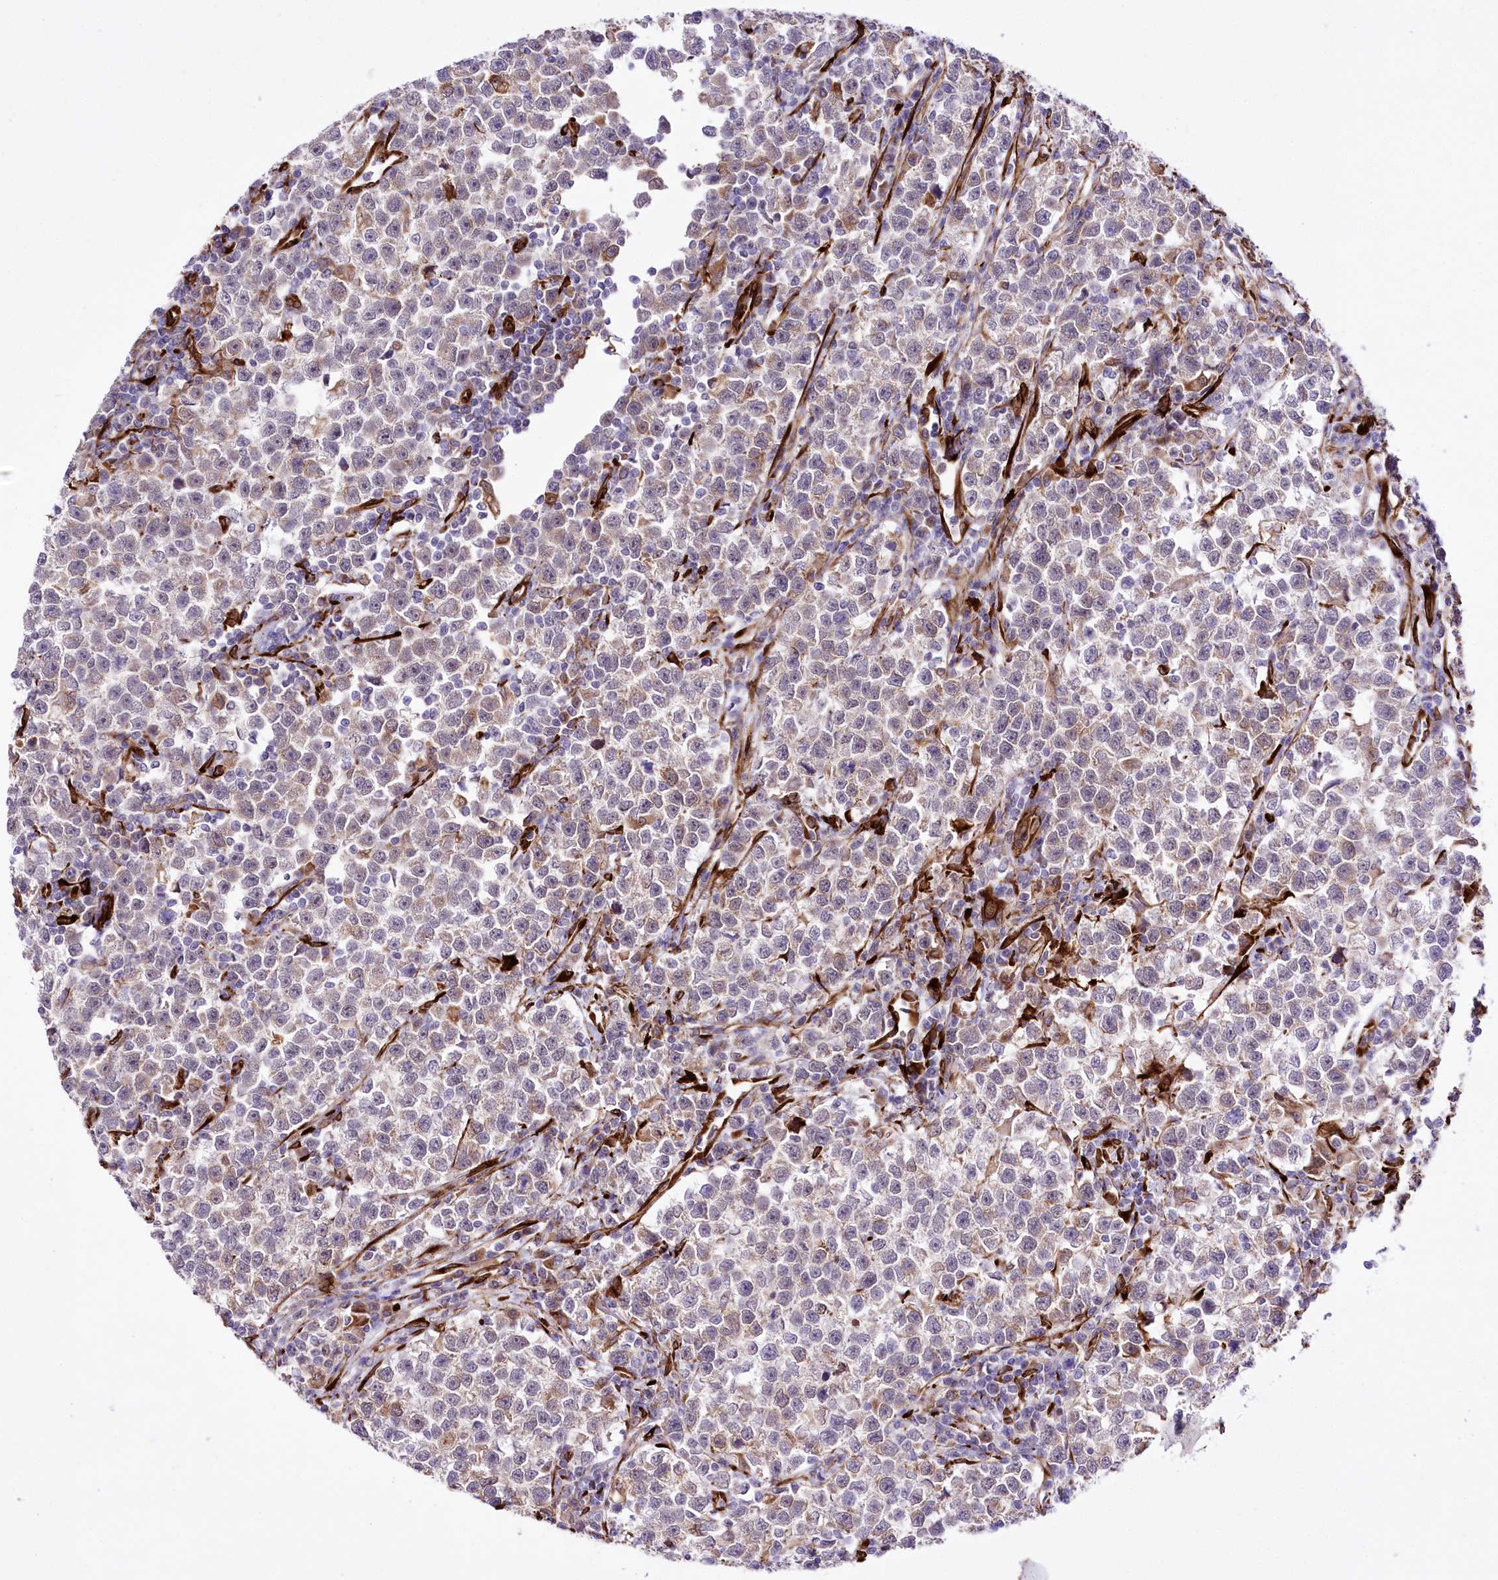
{"staining": {"intensity": "weak", "quantity": "25%-75%", "location": "cytoplasmic/membranous"}, "tissue": "testis cancer", "cell_type": "Tumor cells", "image_type": "cancer", "snomed": [{"axis": "morphology", "description": "Normal tissue, NOS"}, {"axis": "morphology", "description": "Seminoma, NOS"}, {"axis": "topography", "description": "Testis"}], "caption": "DAB immunohistochemical staining of human testis cancer (seminoma) displays weak cytoplasmic/membranous protein positivity in about 25%-75% of tumor cells.", "gene": "WWC1", "patient": {"sex": "male", "age": 43}}